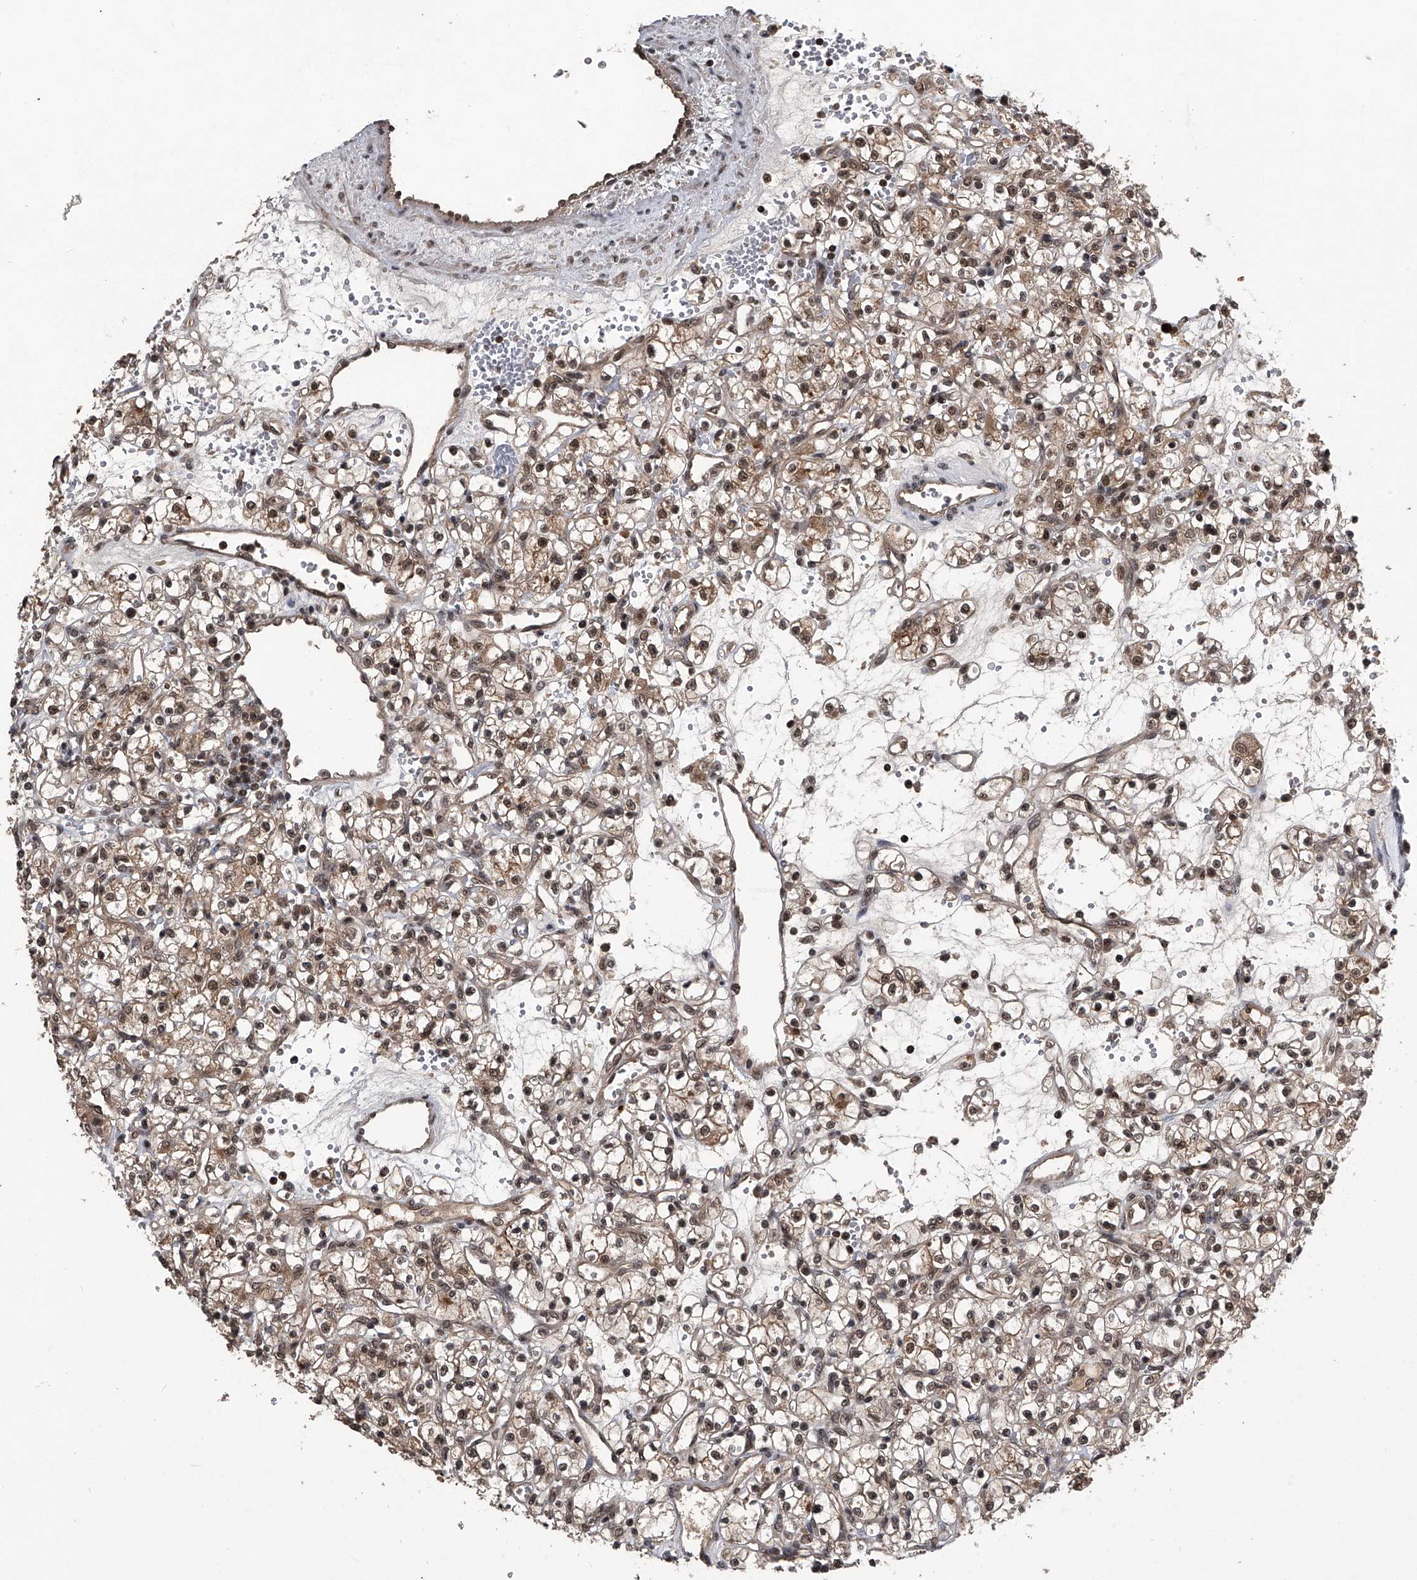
{"staining": {"intensity": "moderate", "quantity": ">75%", "location": "cytoplasmic/membranous,nuclear"}, "tissue": "renal cancer", "cell_type": "Tumor cells", "image_type": "cancer", "snomed": [{"axis": "morphology", "description": "Adenocarcinoma, NOS"}, {"axis": "topography", "description": "Kidney"}], "caption": "Immunohistochemistry (IHC) staining of adenocarcinoma (renal), which displays medium levels of moderate cytoplasmic/membranous and nuclear positivity in about >75% of tumor cells indicating moderate cytoplasmic/membranous and nuclear protein expression. The staining was performed using DAB (brown) for protein detection and nuclei were counterstained in hematoxylin (blue).", "gene": "SLC12A8", "patient": {"sex": "female", "age": 59}}